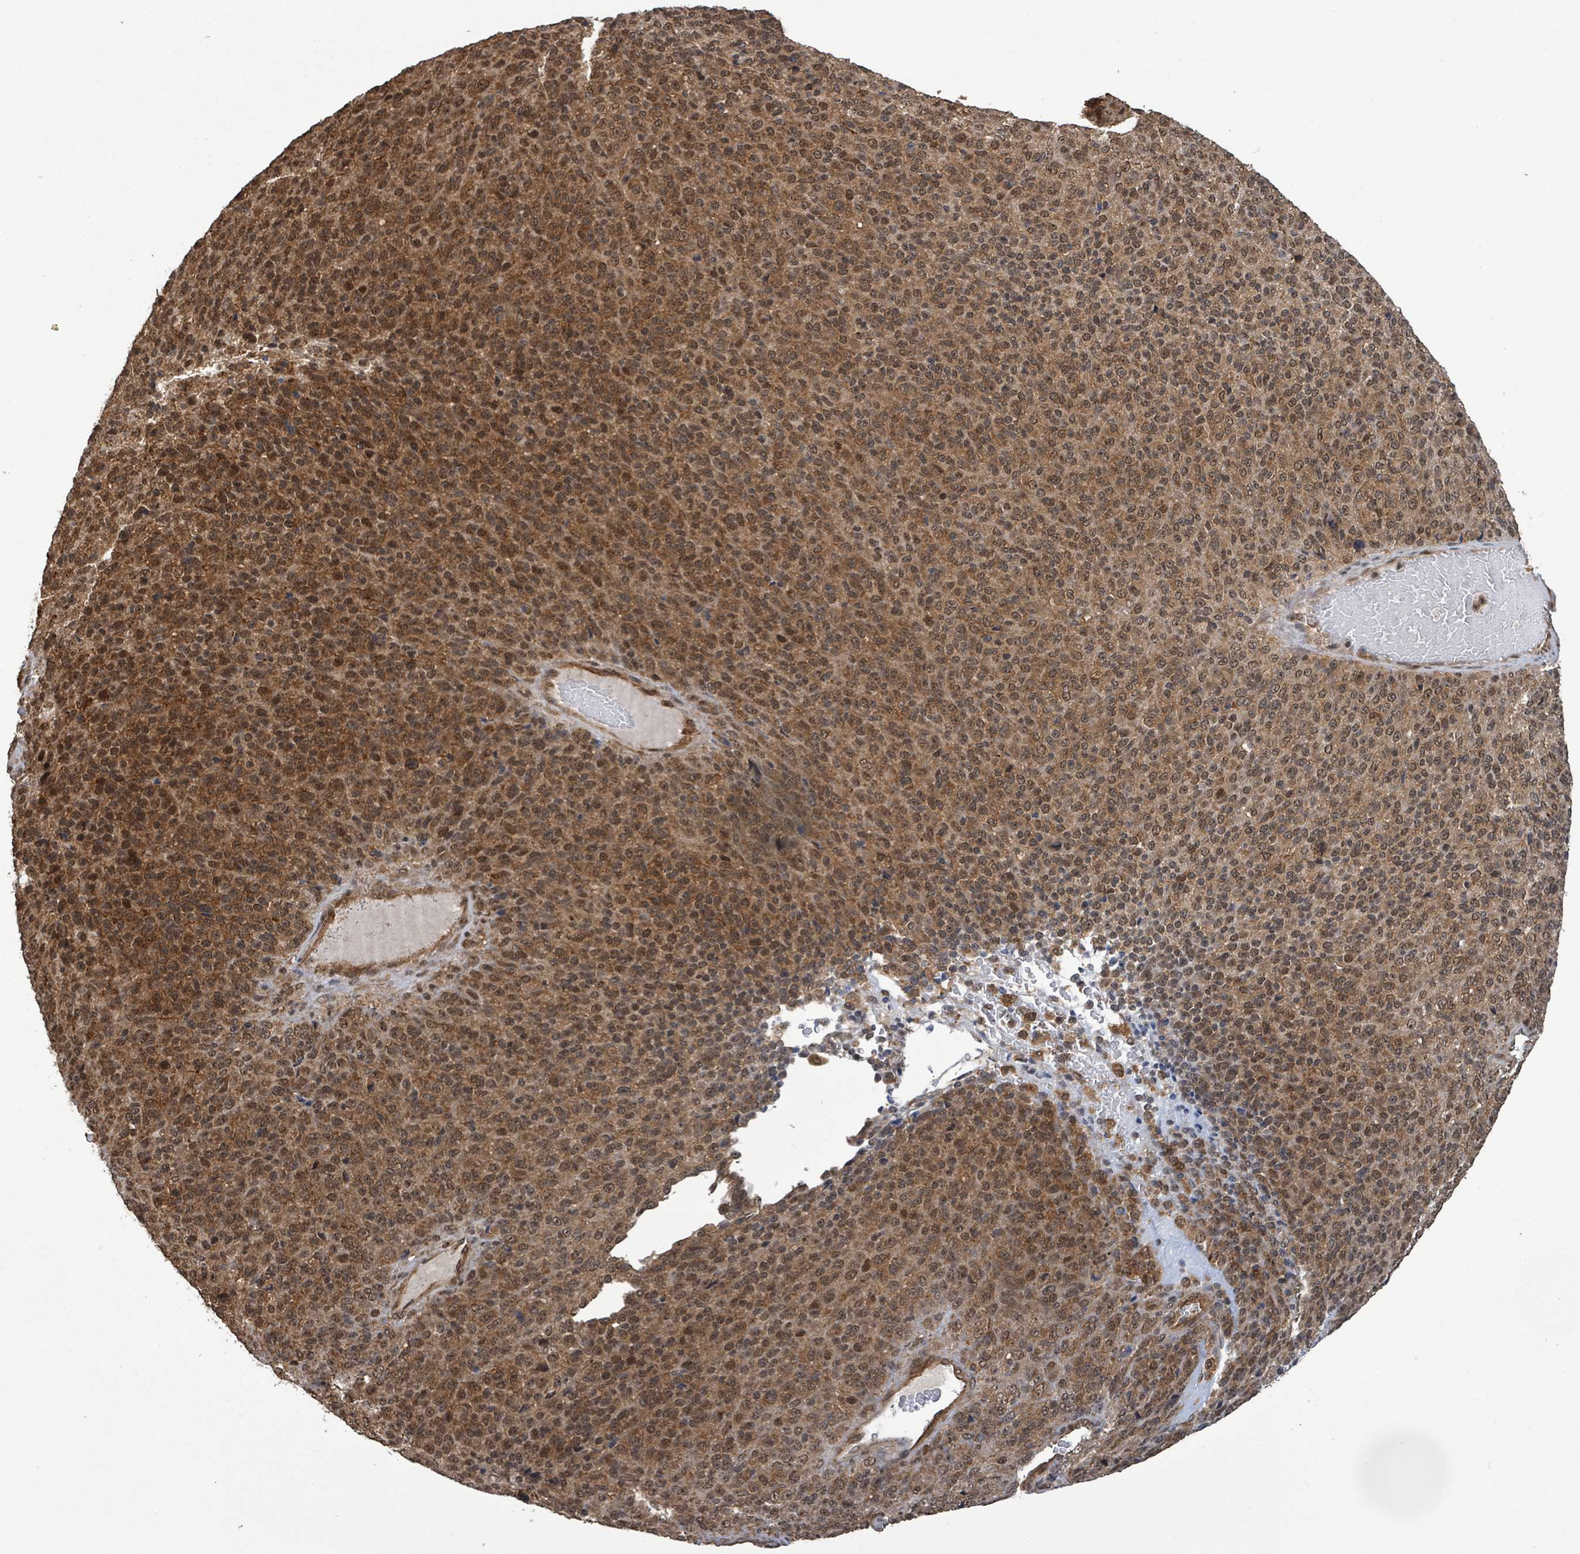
{"staining": {"intensity": "moderate", "quantity": ">75%", "location": "cytoplasmic/membranous,nuclear"}, "tissue": "melanoma", "cell_type": "Tumor cells", "image_type": "cancer", "snomed": [{"axis": "morphology", "description": "Malignant melanoma, Metastatic site"}, {"axis": "topography", "description": "Brain"}], "caption": "IHC of melanoma shows medium levels of moderate cytoplasmic/membranous and nuclear staining in approximately >75% of tumor cells.", "gene": "KLC1", "patient": {"sex": "female", "age": 56}}